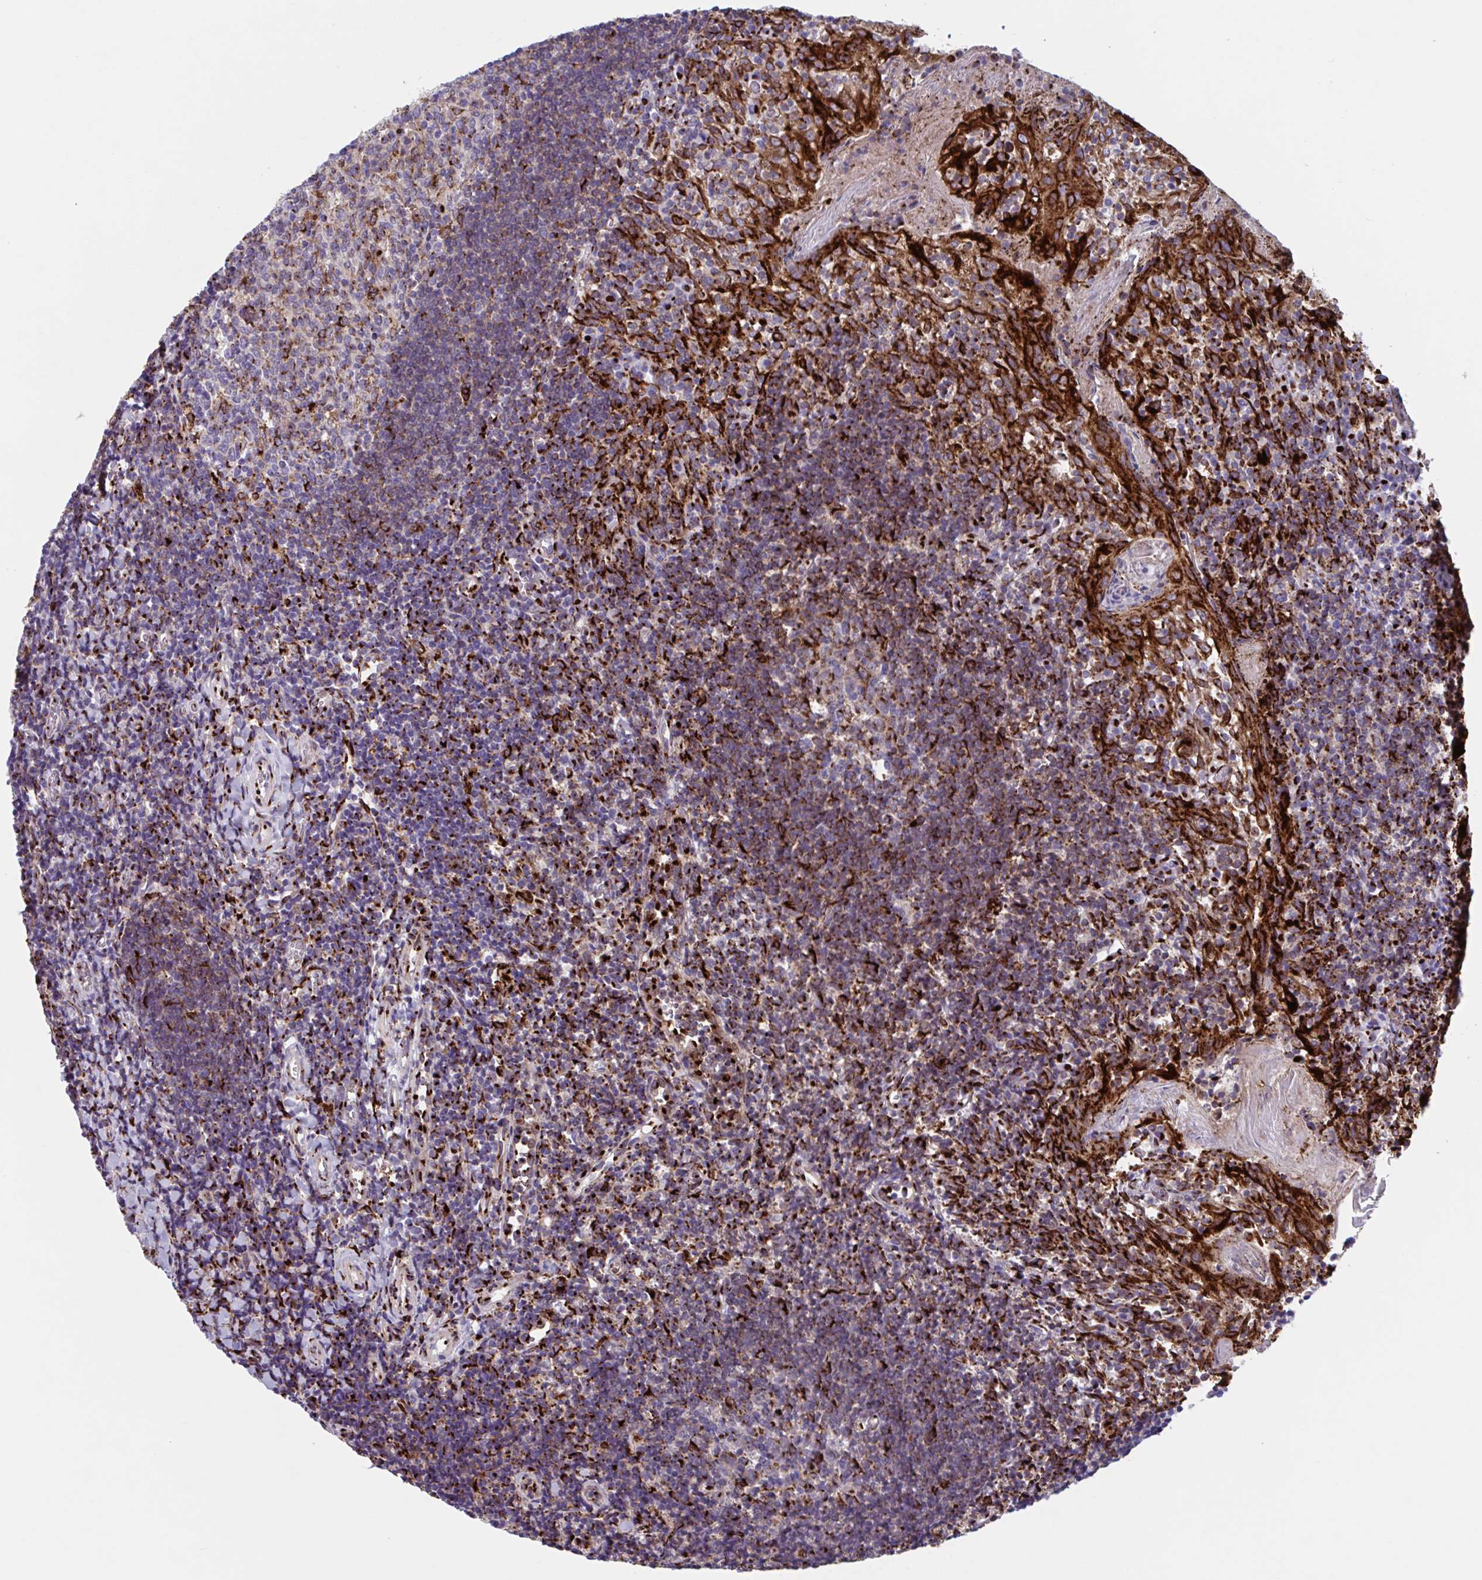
{"staining": {"intensity": "strong", "quantity": "<25%", "location": "cytoplasmic/membranous"}, "tissue": "tonsil", "cell_type": "Germinal center cells", "image_type": "normal", "snomed": [{"axis": "morphology", "description": "Normal tissue, NOS"}, {"axis": "topography", "description": "Tonsil"}], "caption": "Approximately <25% of germinal center cells in benign human tonsil display strong cytoplasmic/membranous protein expression as visualized by brown immunohistochemical staining.", "gene": "RFK", "patient": {"sex": "female", "age": 10}}